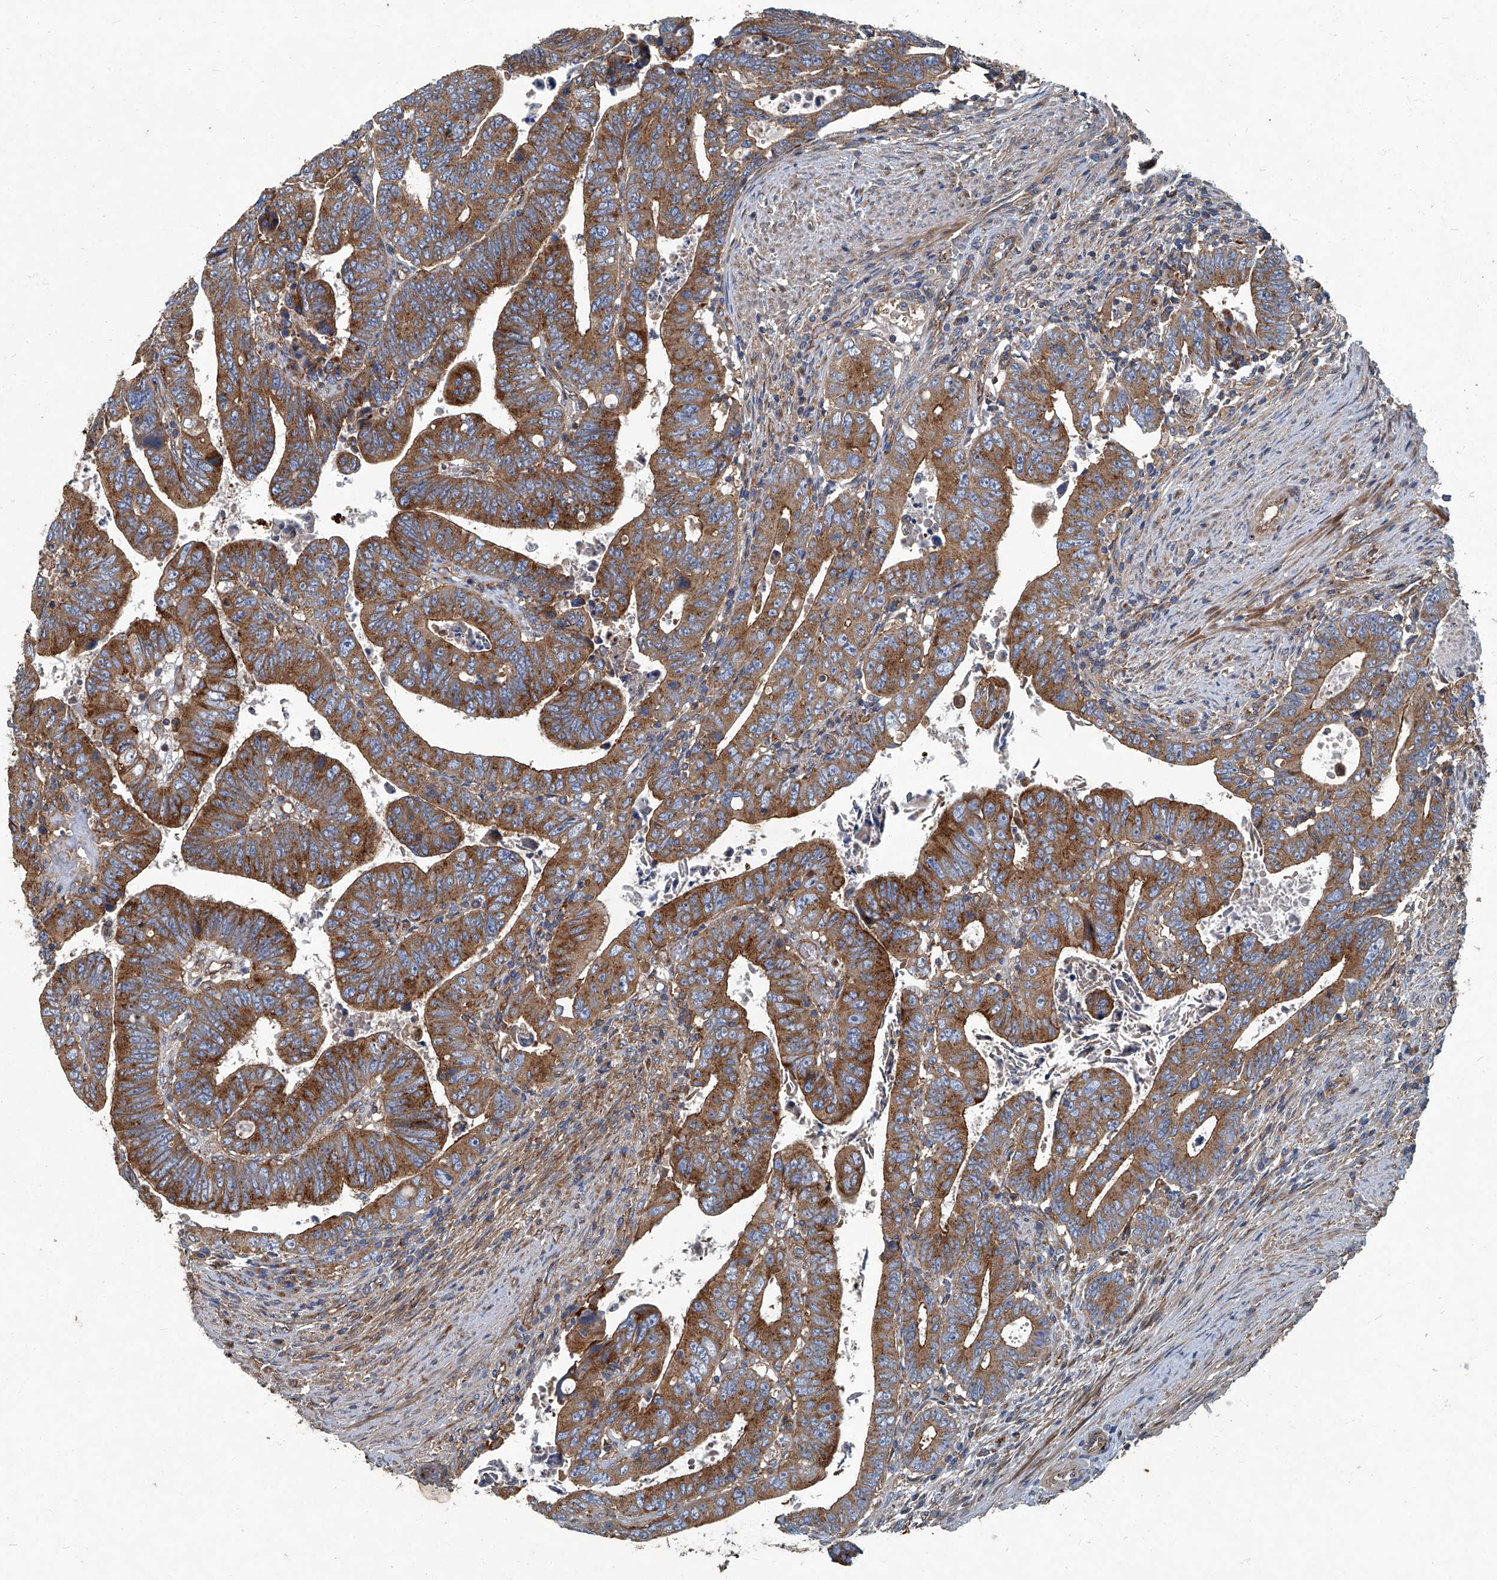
{"staining": {"intensity": "strong", "quantity": ">75%", "location": "cytoplasmic/membranous"}, "tissue": "colorectal cancer", "cell_type": "Tumor cells", "image_type": "cancer", "snomed": [{"axis": "morphology", "description": "Normal tissue, NOS"}, {"axis": "morphology", "description": "Adenocarcinoma, NOS"}, {"axis": "topography", "description": "Rectum"}], "caption": "High-power microscopy captured an immunohistochemistry (IHC) micrograph of colorectal cancer (adenocarcinoma), revealing strong cytoplasmic/membranous expression in about >75% of tumor cells.", "gene": "PIGH", "patient": {"sex": "female", "age": 65}}